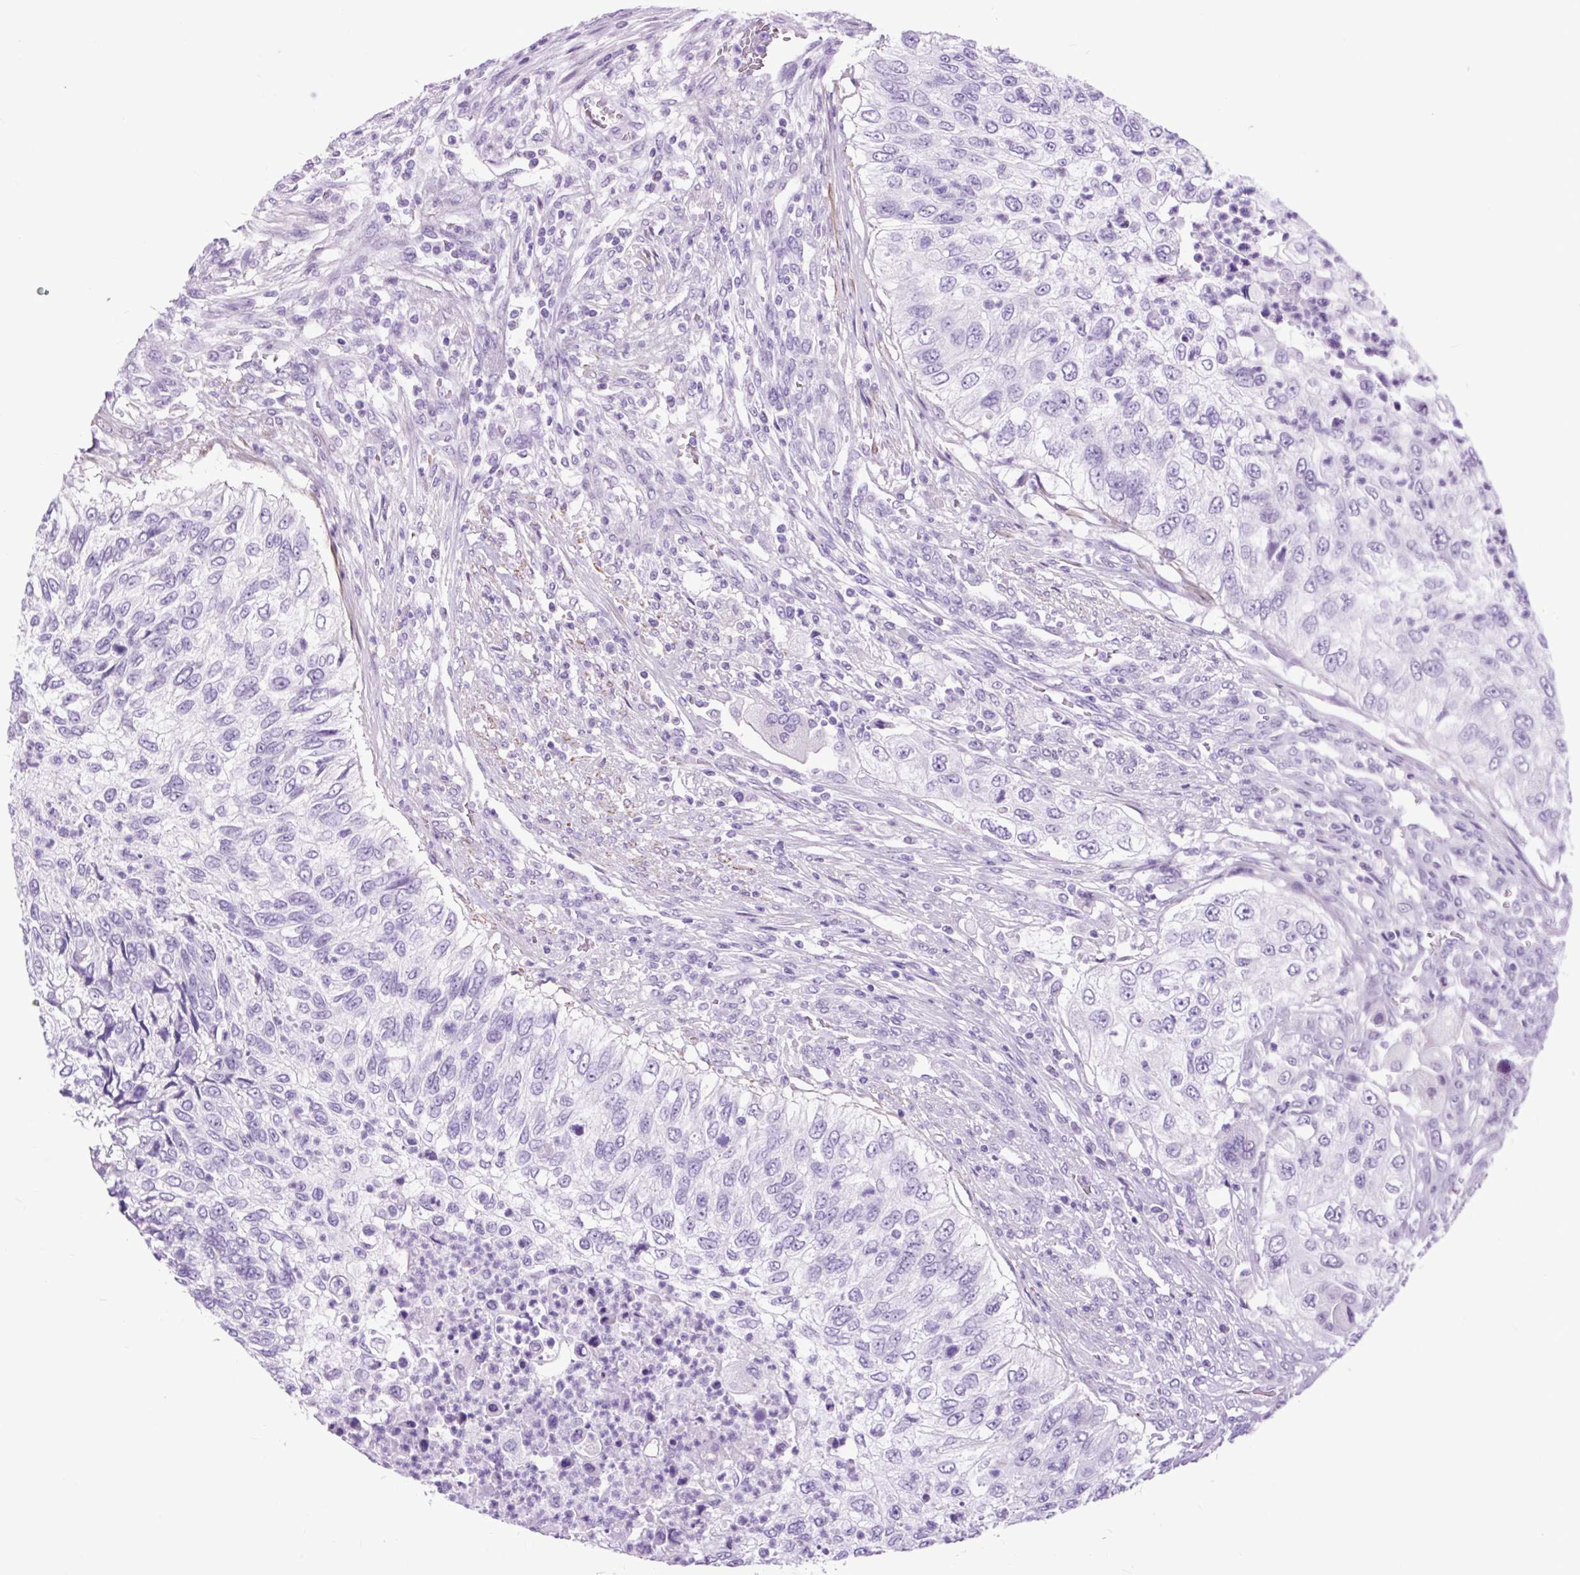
{"staining": {"intensity": "negative", "quantity": "none", "location": "none"}, "tissue": "urothelial cancer", "cell_type": "Tumor cells", "image_type": "cancer", "snomed": [{"axis": "morphology", "description": "Urothelial carcinoma, High grade"}, {"axis": "topography", "description": "Urinary bladder"}], "caption": "Immunohistochemistry photomicrograph of urothelial cancer stained for a protein (brown), which reveals no expression in tumor cells. Brightfield microscopy of immunohistochemistry (IHC) stained with DAB (brown) and hematoxylin (blue), captured at high magnification.", "gene": "DPP6", "patient": {"sex": "female", "age": 60}}